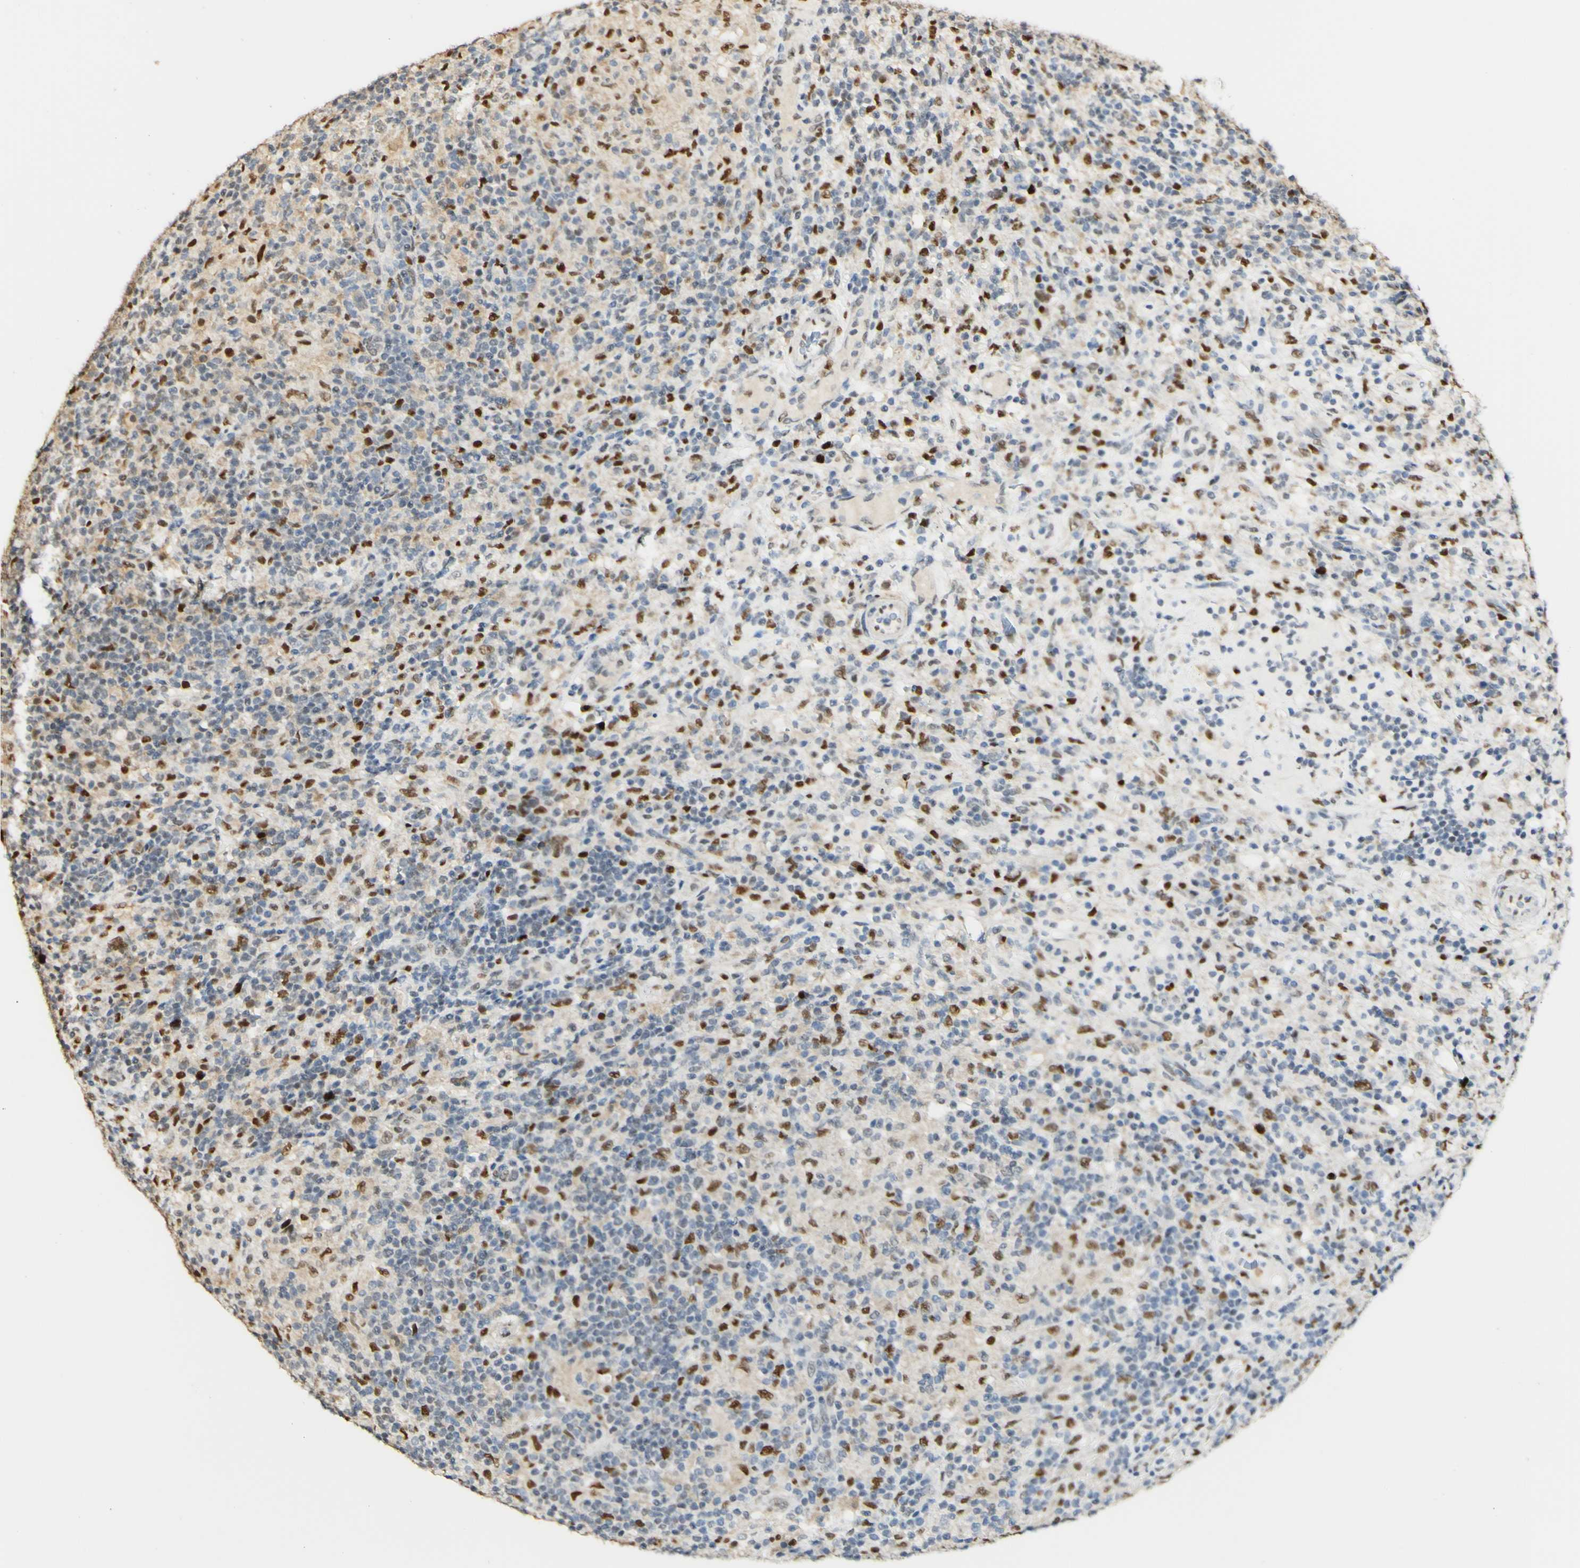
{"staining": {"intensity": "negative", "quantity": "none", "location": "none"}, "tissue": "lymphoma", "cell_type": "Tumor cells", "image_type": "cancer", "snomed": [{"axis": "morphology", "description": "Hodgkin's disease, NOS"}, {"axis": "topography", "description": "Lymph node"}], "caption": "Immunohistochemistry (IHC) image of neoplastic tissue: human Hodgkin's disease stained with DAB demonstrates no significant protein expression in tumor cells.", "gene": "MAP3K4", "patient": {"sex": "male", "age": 70}}